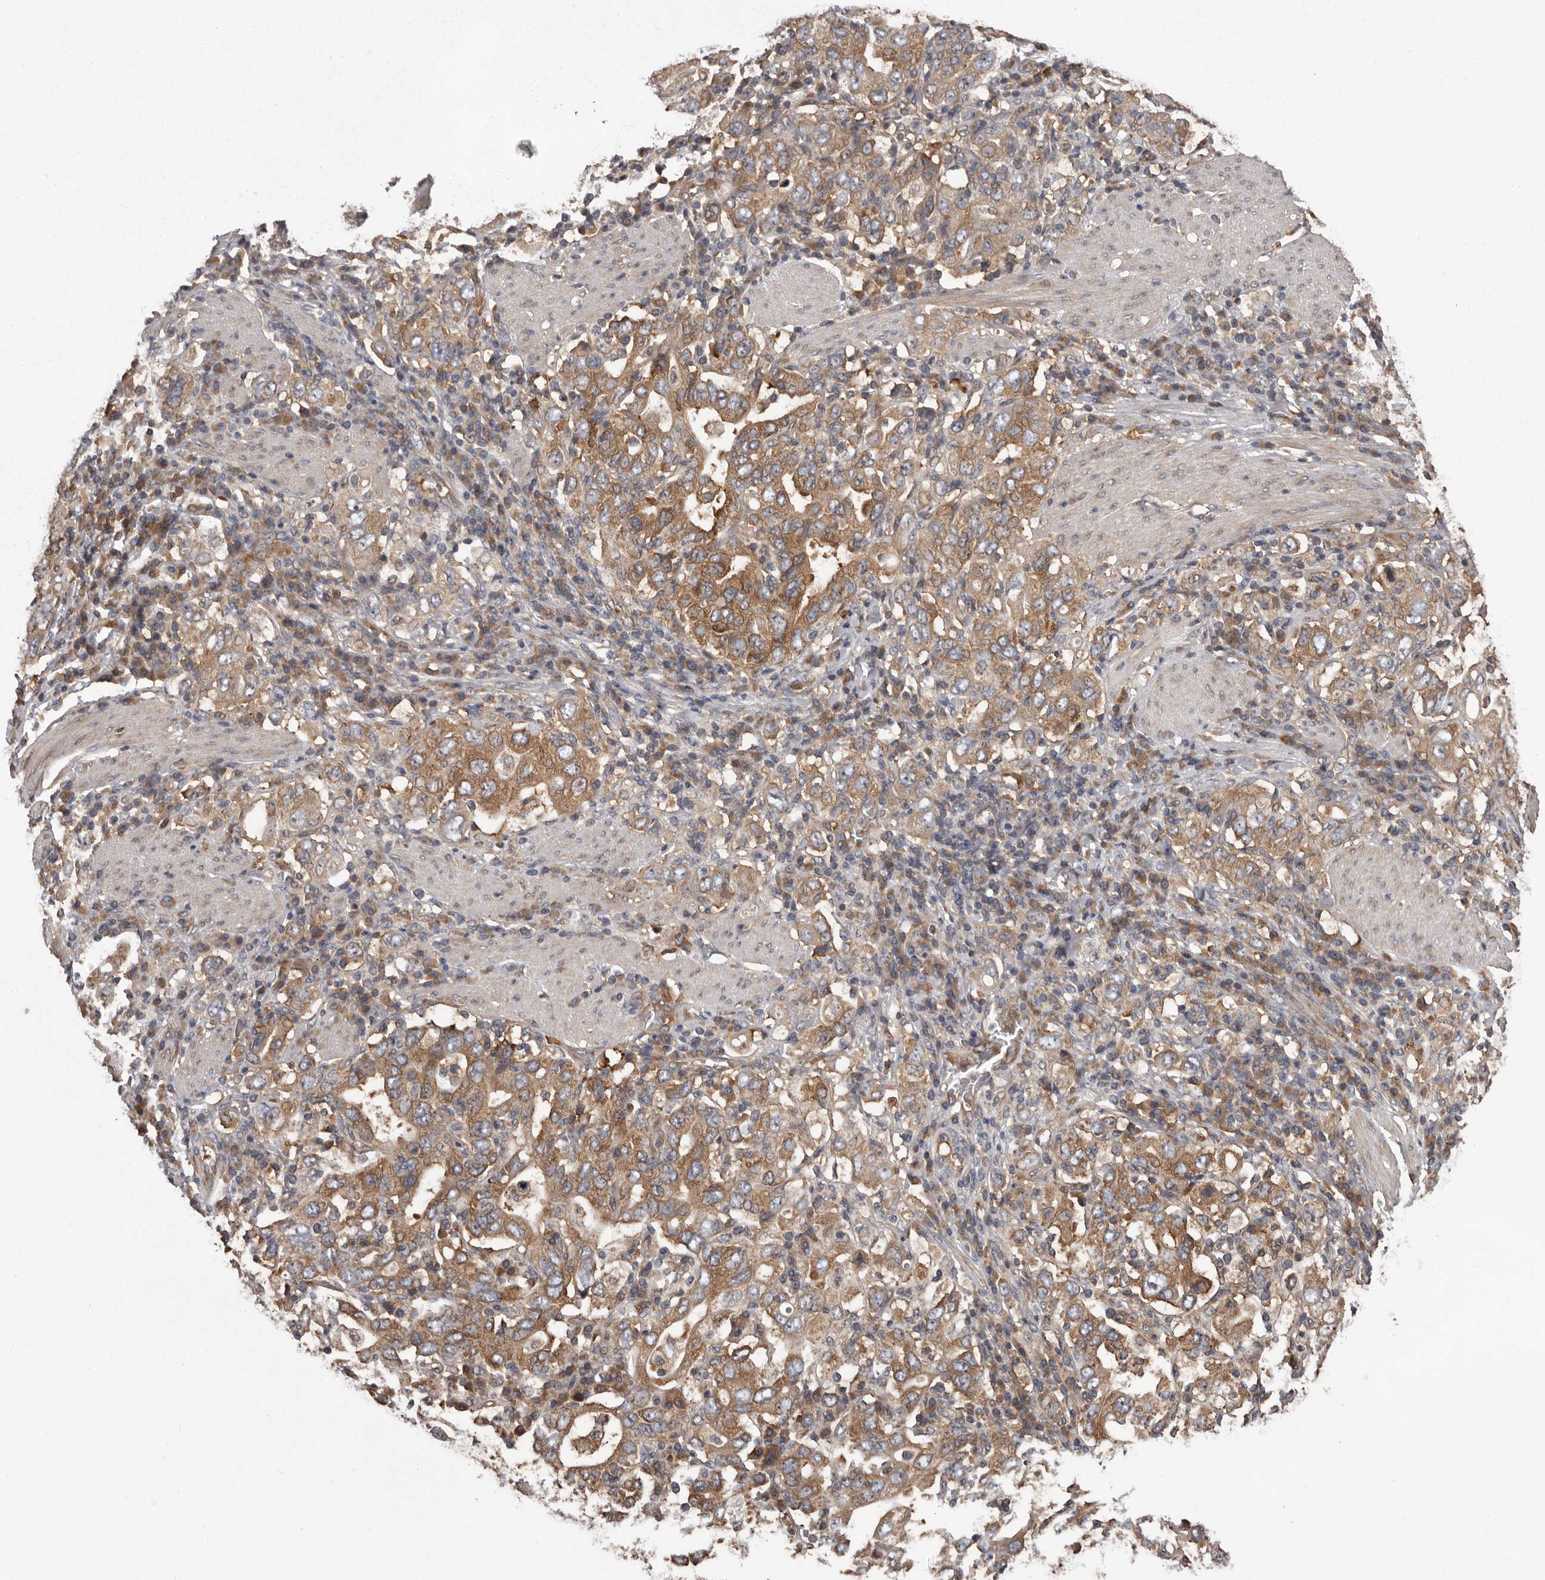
{"staining": {"intensity": "moderate", "quantity": ">75%", "location": "cytoplasmic/membranous"}, "tissue": "stomach cancer", "cell_type": "Tumor cells", "image_type": "cancer", "snomed": [{"axis": "morphology", "description": "Adenocarcinoma, NOS"}, {"axis": "topography", "description": "Stomach, upper"}], "caption": "Protein expression analysis of human stomach cancer (adenocarcinoma) reveals moderate cytoplasmic/membranous expression in approximately >75% of tumor cells.", "gene": "DARS1", "patient": {"sex": "male", "age": 62}}